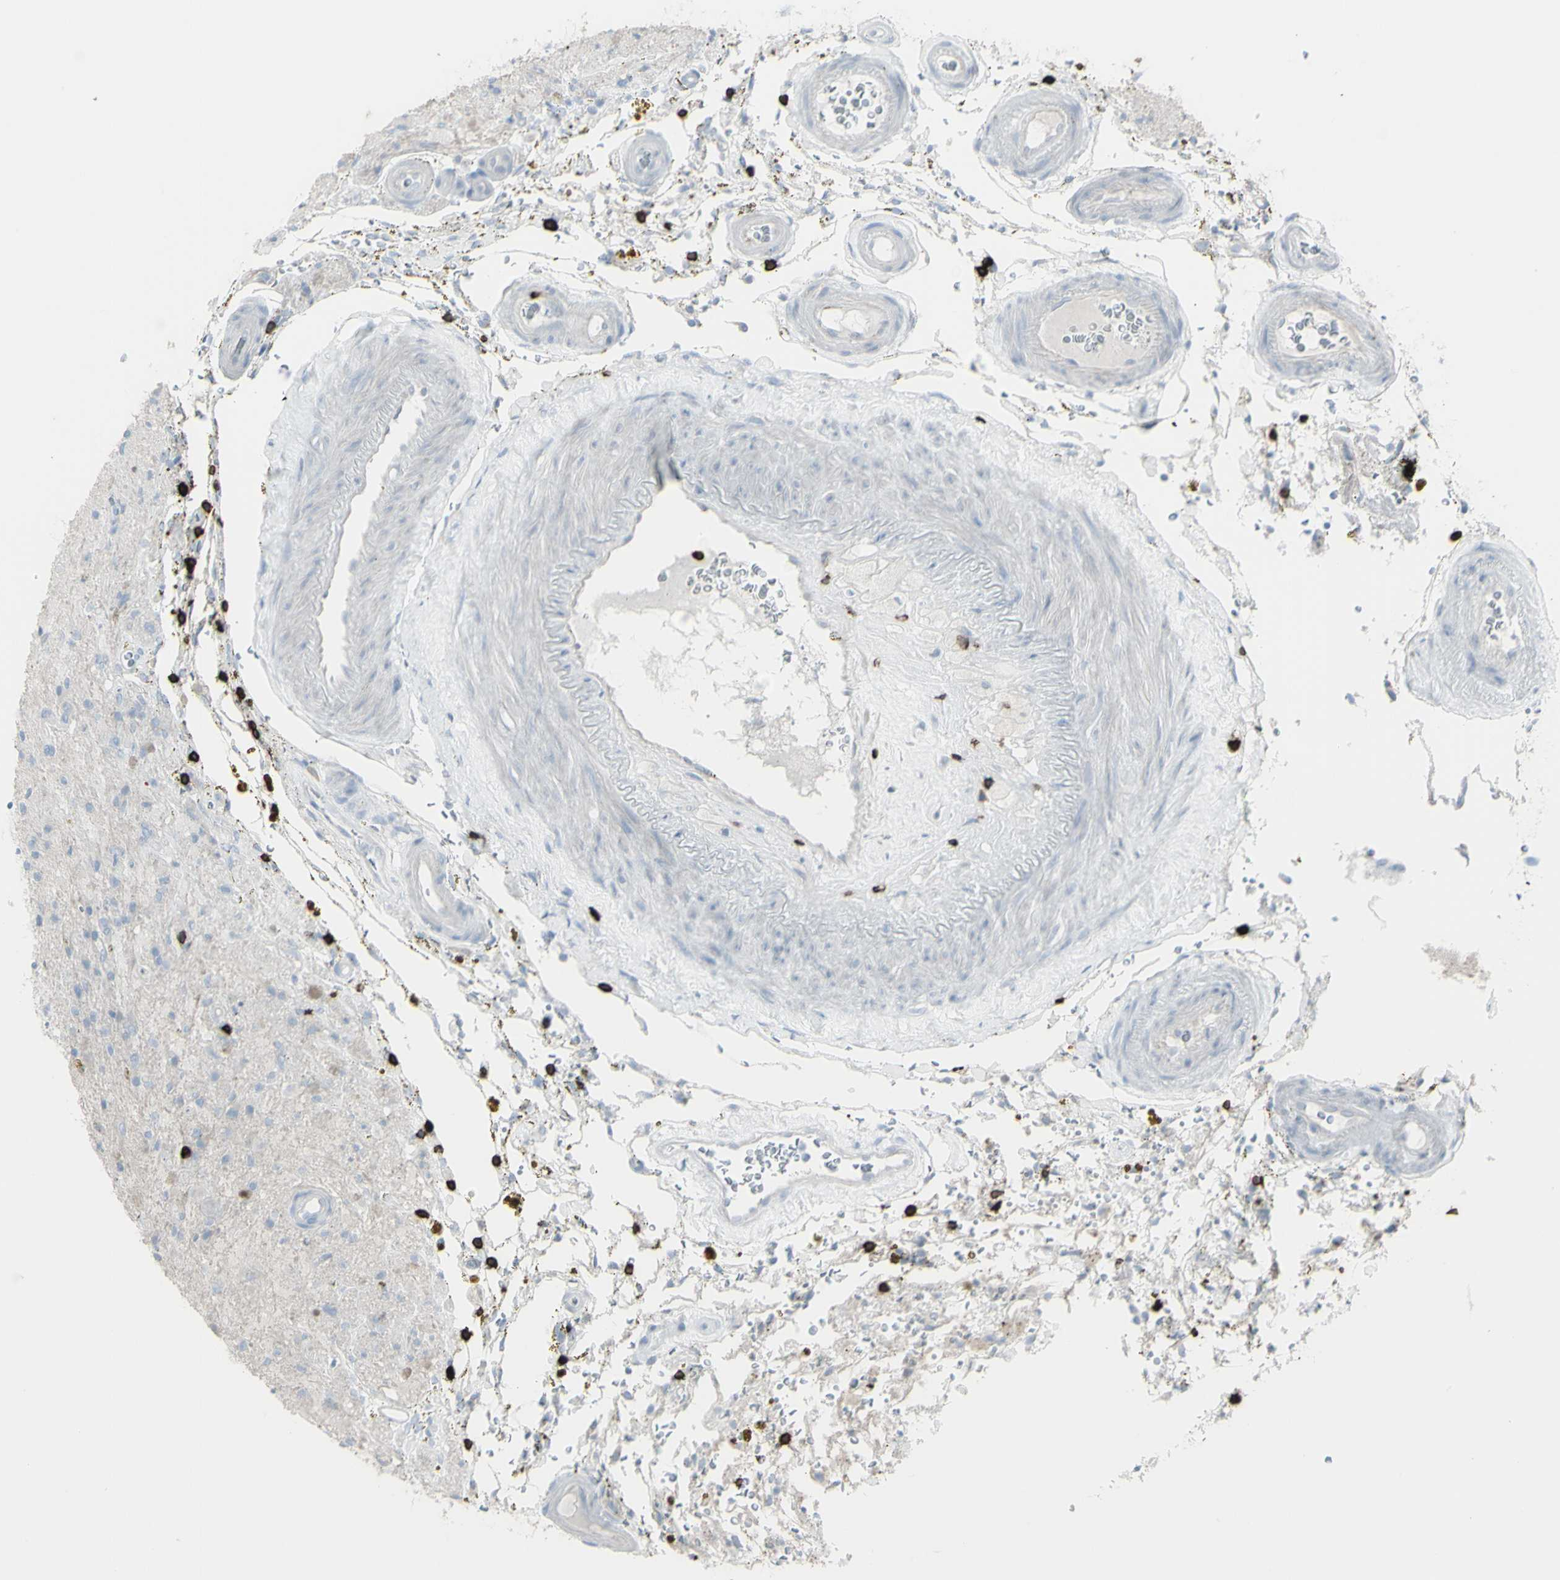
{"staining": {"intensity": "negative", "quantity": "none", "location": "none"}, "tissue": "glioma", "cell_type": "Tumor cells", "image_type": "cancer", "snomed": [{"axis": "morphology", "description": "Glioma, malignant, High grade"}, {"axis": "topography", "description": "Brain"}], "caption": "Histopathology image shows no protein staining in tumor cells of malignant glioma (high-grade) tissue. (DAB immunohistochemistry with hematoxylin counter stain).", "gene": "CD247", "patient": {"sex": "male", "age": 33}}